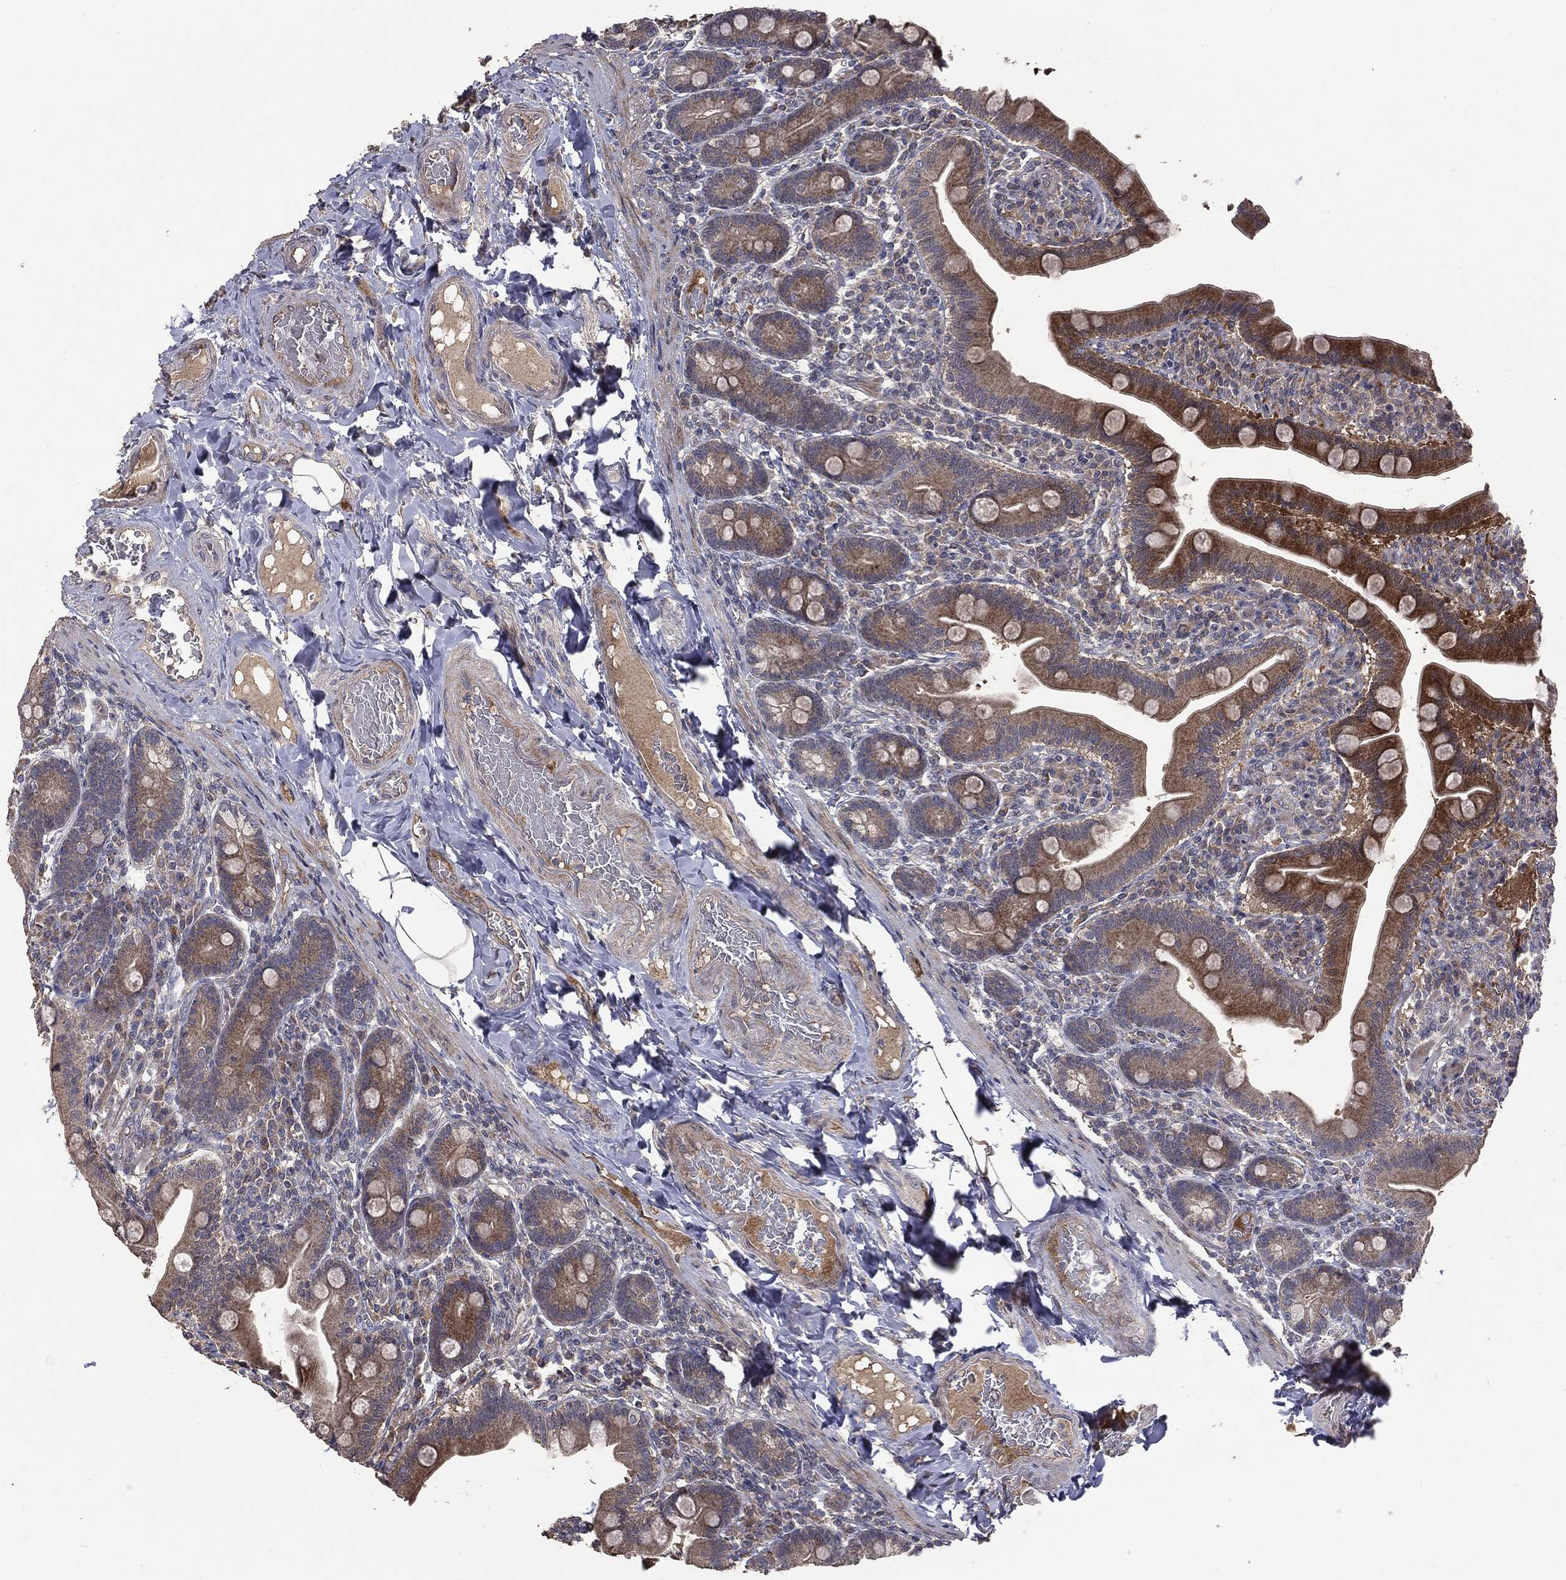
{"staining": {"intensity": "strong", "quantity": "25%-75%", "location": "cytoplasmic/membranous"}, "tissue": "small intestine", "cell_type": "Glandular cells", "image_type": "normal", "snomed": [{"axis": "morphology", "description": "Normal tissue, NOS"}, {"axis": "topography", "description": "Small intestine"}], "caption": "Immunohistochemical staining of unremarkable small intestine exhibits 25%-75% levels of strong cytoplasmic/membranous protein staining in about 25%-75% of glandular cells.", "gene": "MTOR", "patient": {"sex": "male", "age": 66}}